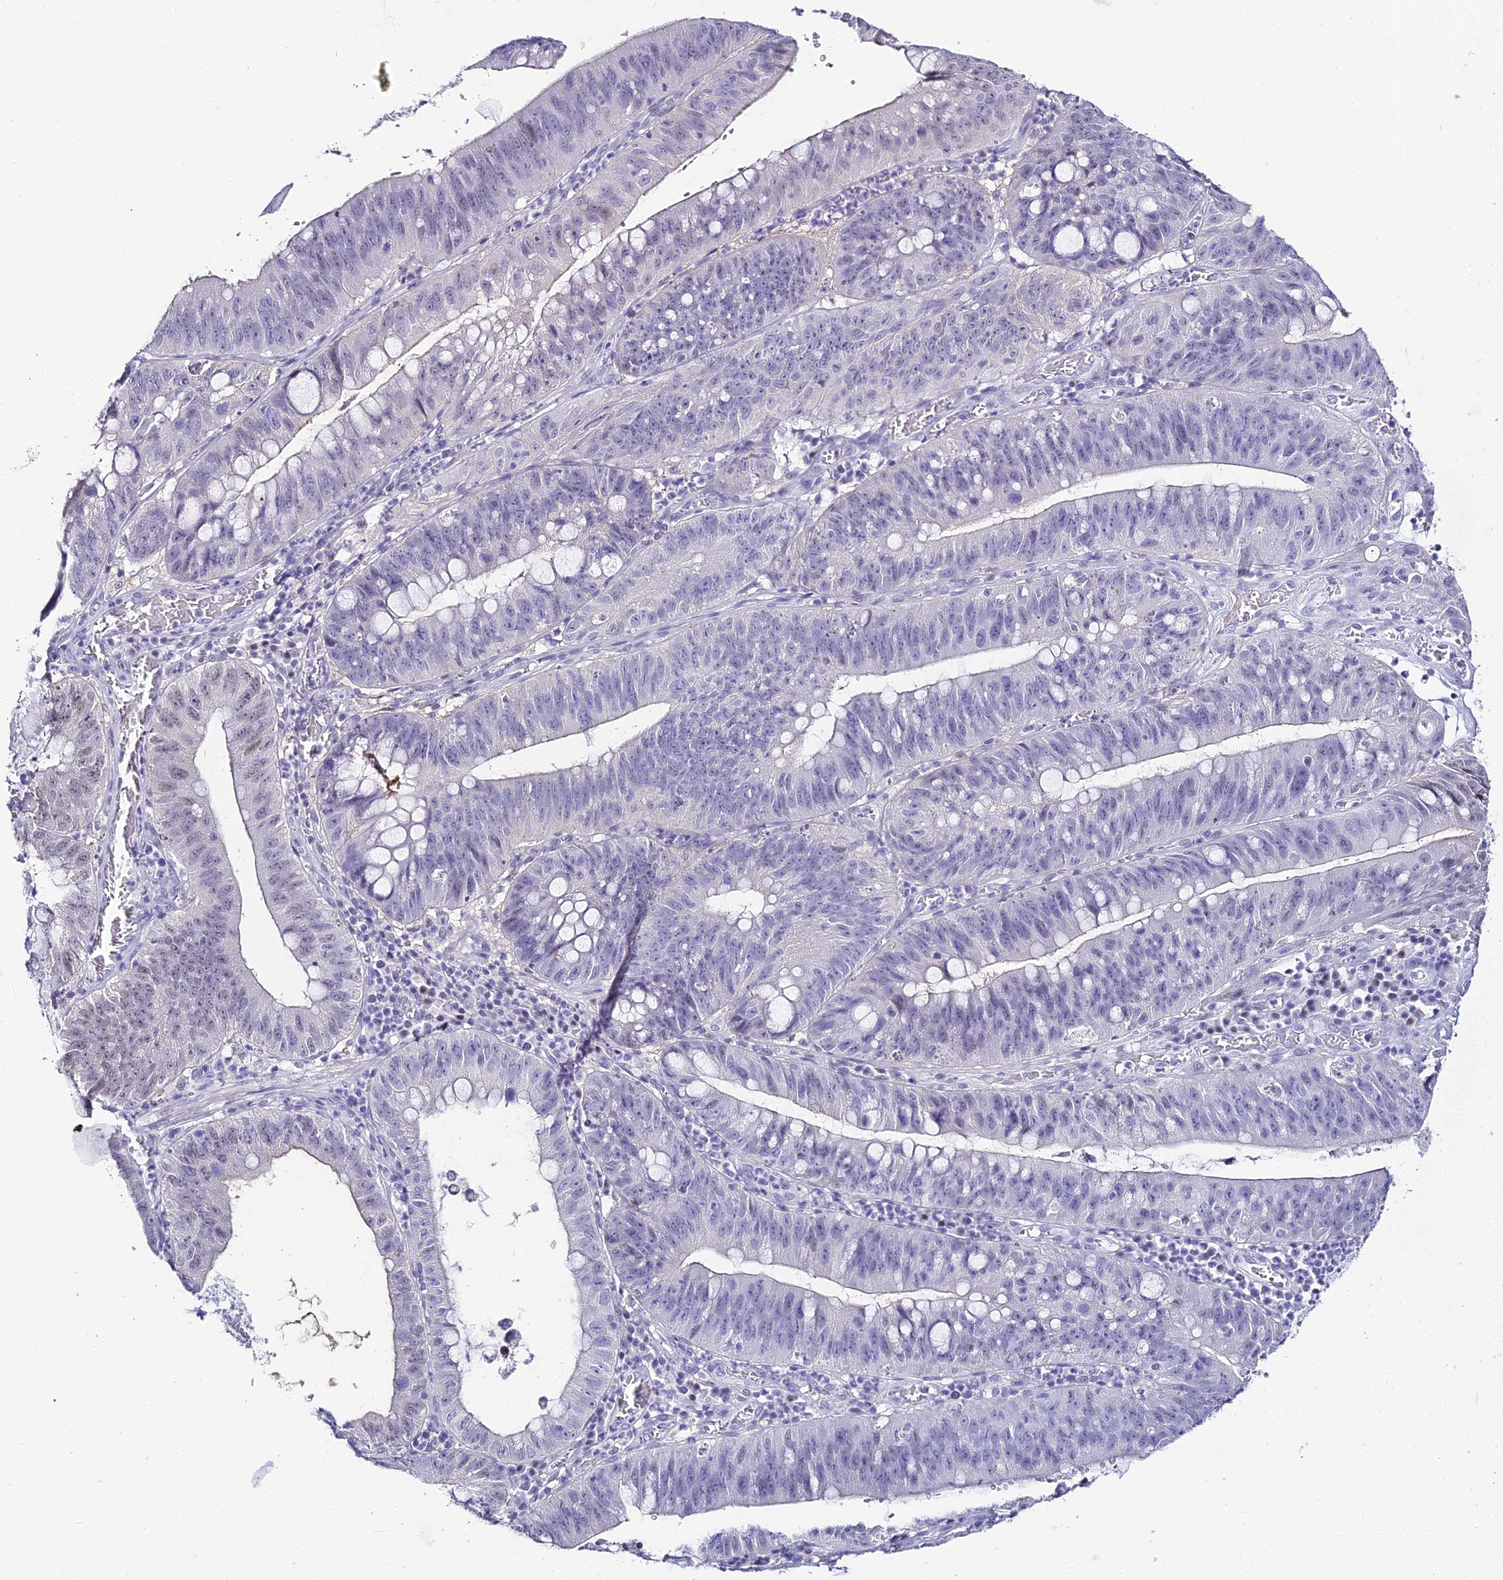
{"staining": {"intensity": "negative", "quantity": "none", "location": "none"}, "tissue": "stomach cancer", "cell_type": "Tumor cells", "image_type": "cancer", "snomed": [{"axis": "morphology", "description": "Adenocarcinoma, NOS"}, {"axis": "topography", "description": "Stomach"}], "caption": "Stomach adenocarcinoma was stained to show a protein in brown. There is no significant staining in tumor cells.", "gene": "ABHD14A-ACY1", "patient": {"sex": "male", "age": 59}}